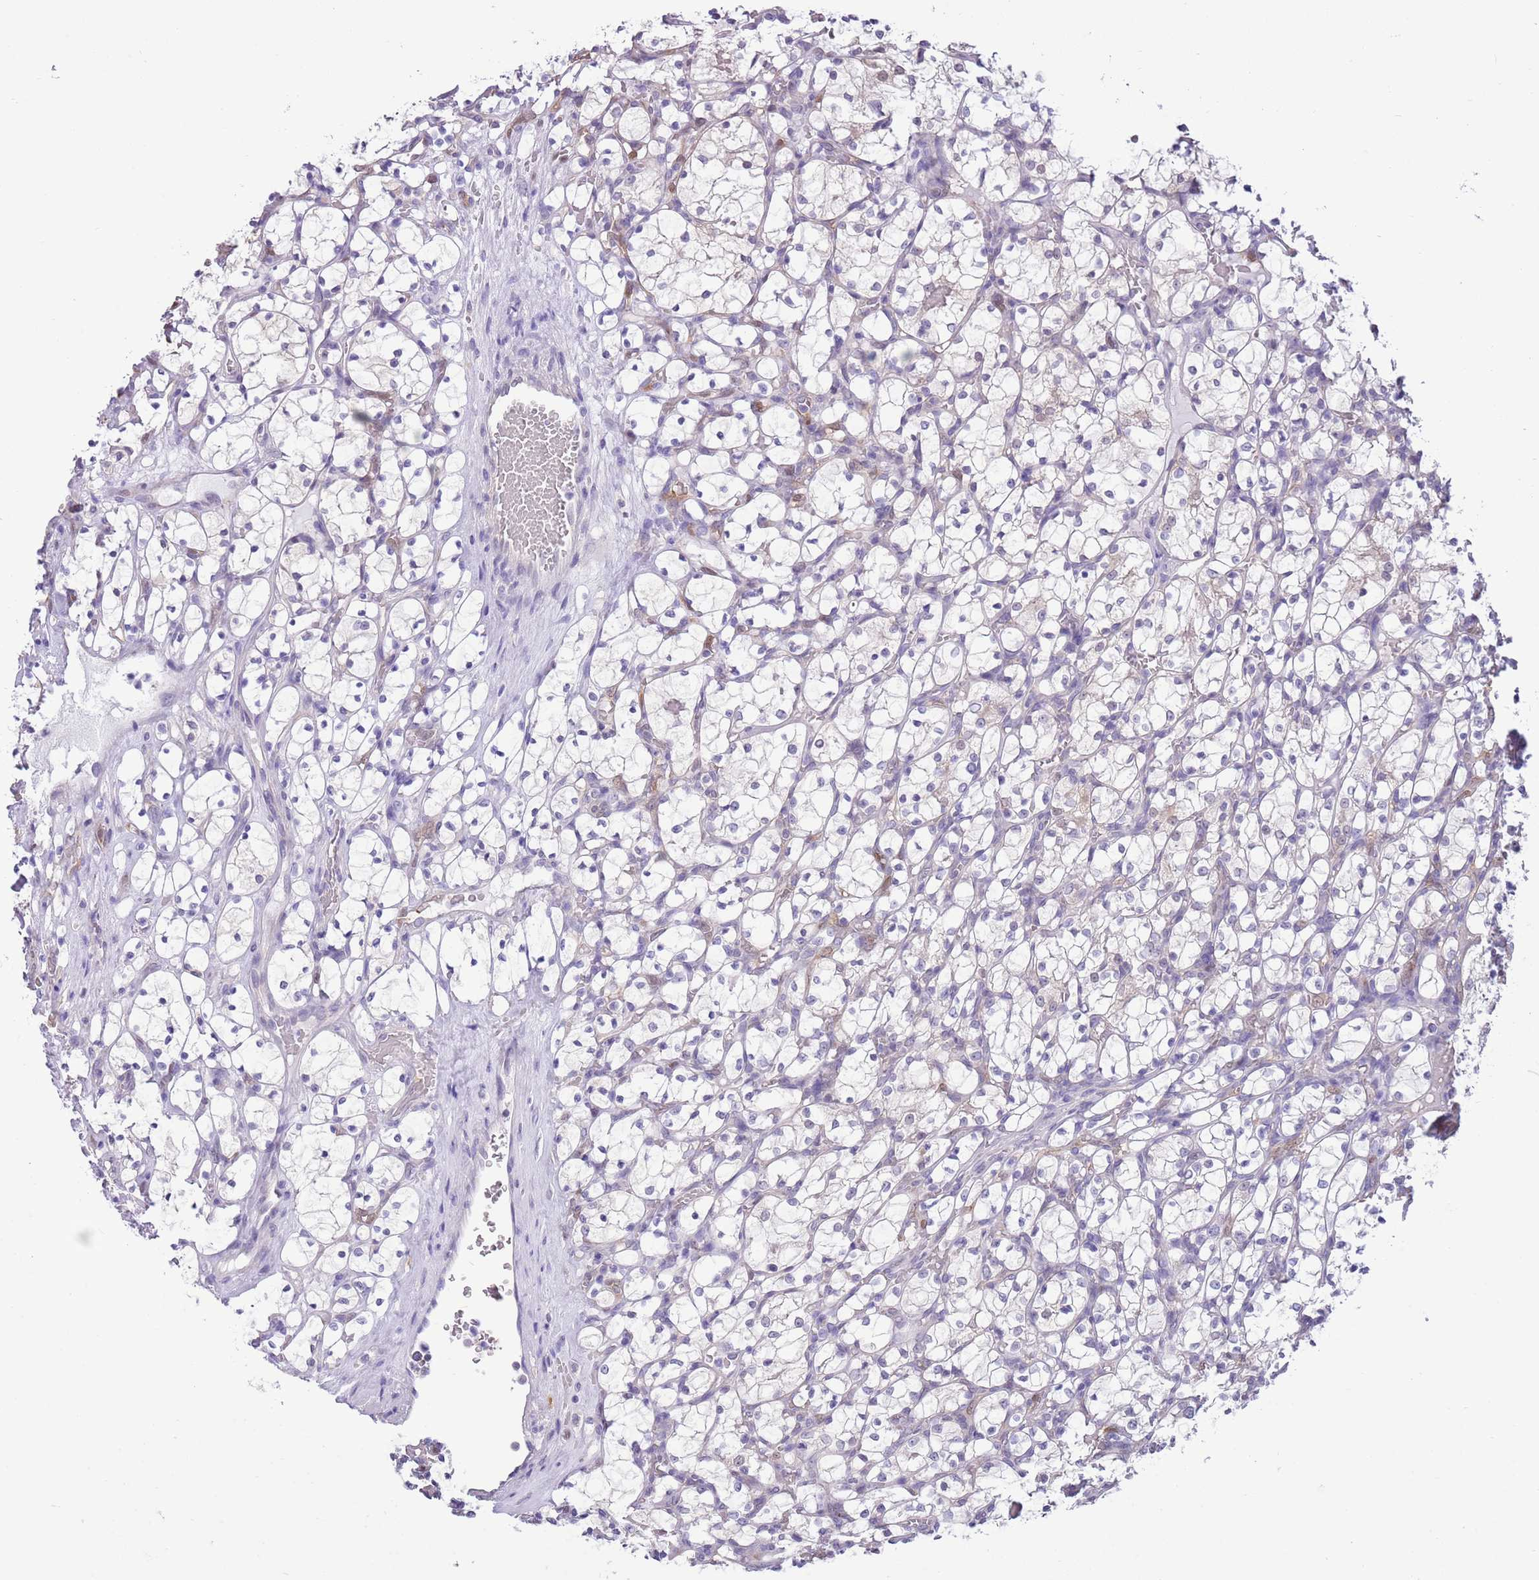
{"staining": {"intensity": "negative", "quantity": "none", "location": "none"}, "tissue": "renal cancer", "cell_type": "Tumor cells", "image_type": "cancer", "snomed": [{"axis": "morphology", "description": "Adenocarcinoma, NOS"}, {"axis": "topography", "description": "Kidney"}], "caption": "This is a histopathology image of immunohistochemistry (IHC) staining of renal adenocarcinoma, which shows no staining in tumor cells. (Stains: DAB (3,3'-diaminobenzidine) immunohistochemistry (IHC) with hematoxylin counter stain, Microscopy: brightfield microscopy at high magnification).", "gene": "DDI2", "patient": {"sex": "female", "age": 69}}